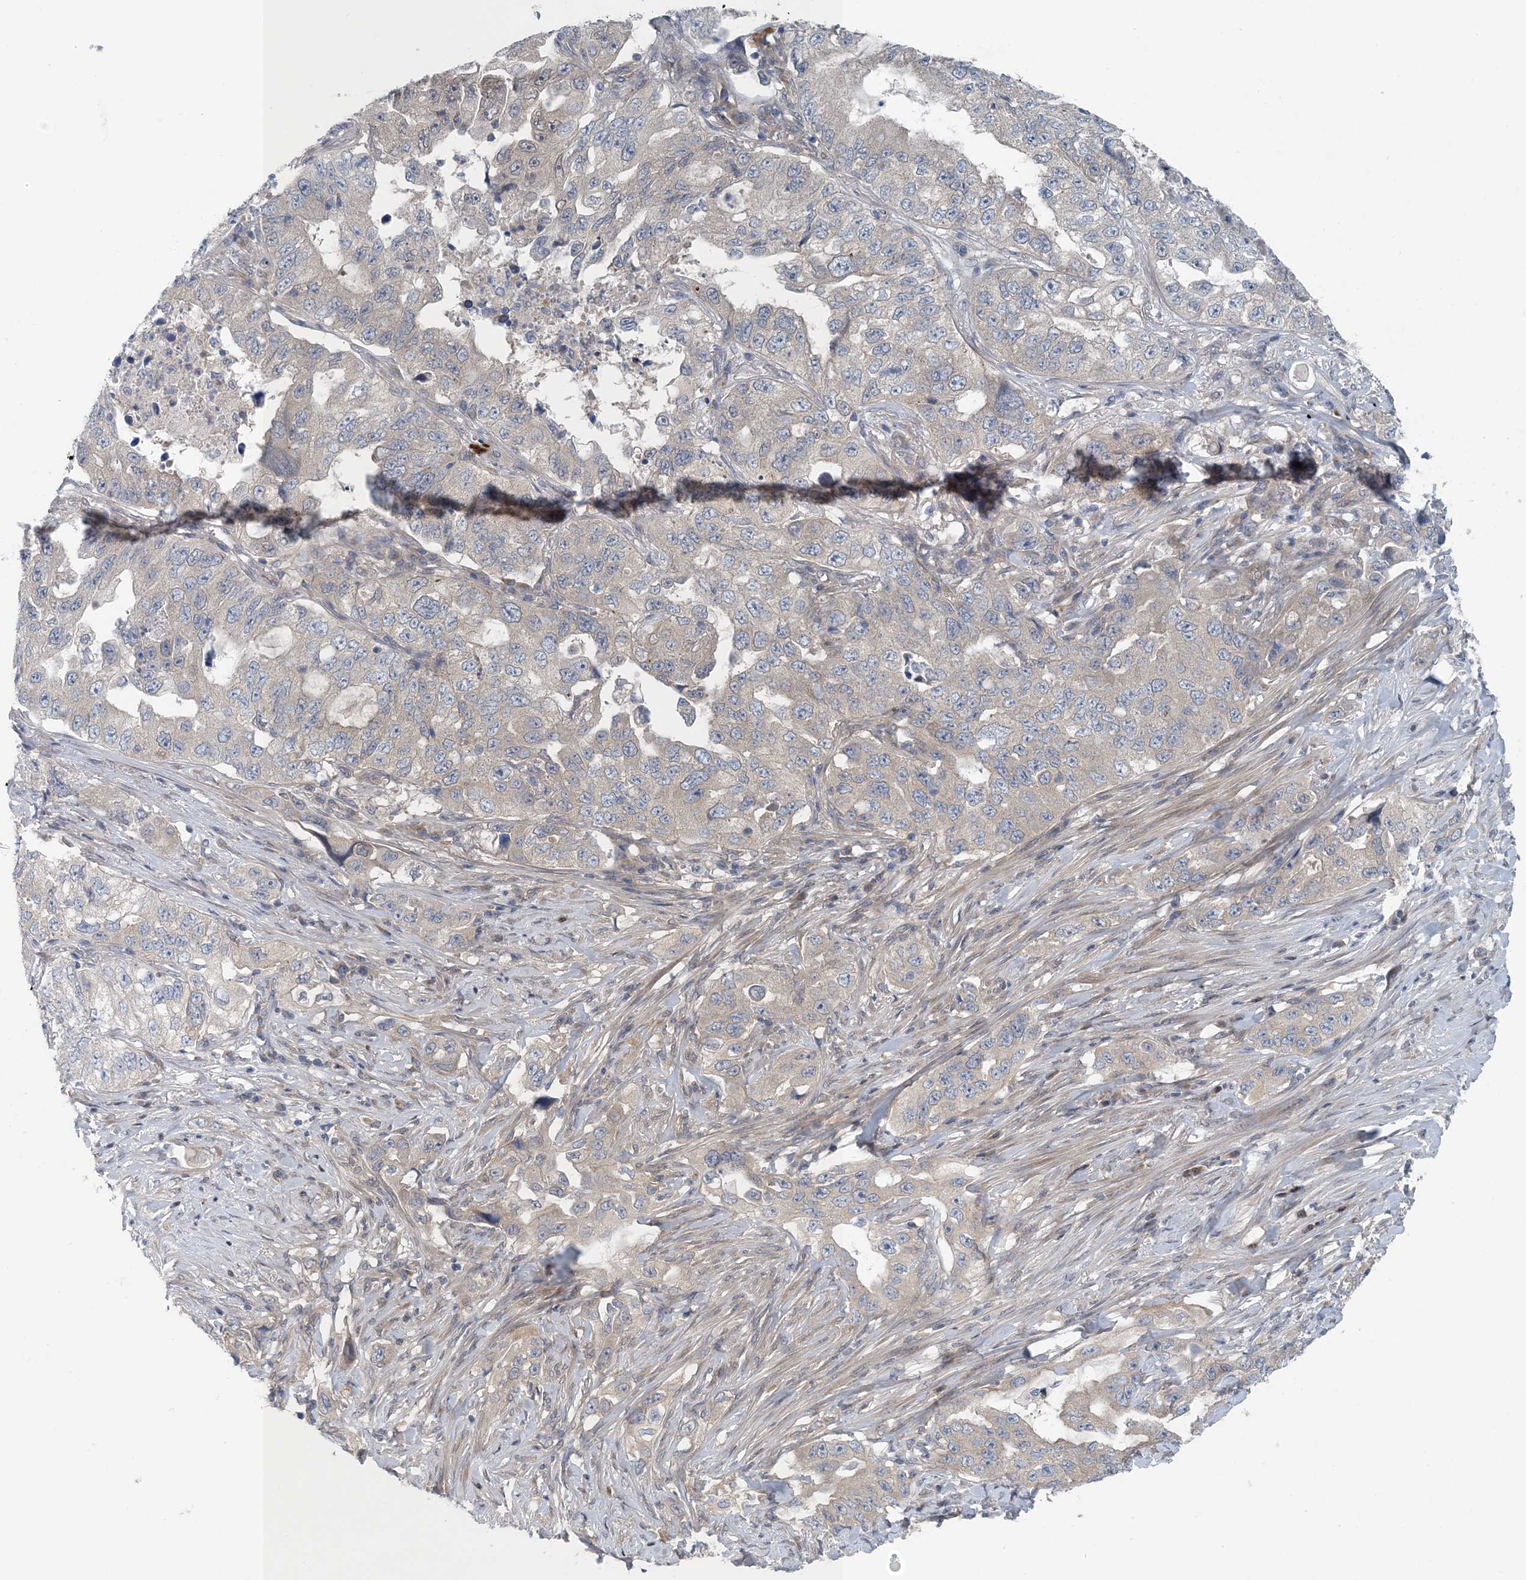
{"staining": {"intensity": "negative", "quantity": "none", "location": "none"}, "tissue": "lung cancer", "cell_type": "Tumor cells", "image_type": "cancer", "snomed": [{"axis": "morphology", "description": "Adenocarcinoma, NOS"}, {"axis": "topography", "description": "Lung"}], "caption": "Immunohistochemical staining of human lung cancer displays no significant positivity in tumor cells.", "gene": "HIKESHI", "patient": {"sex": "female", "age": 51}}